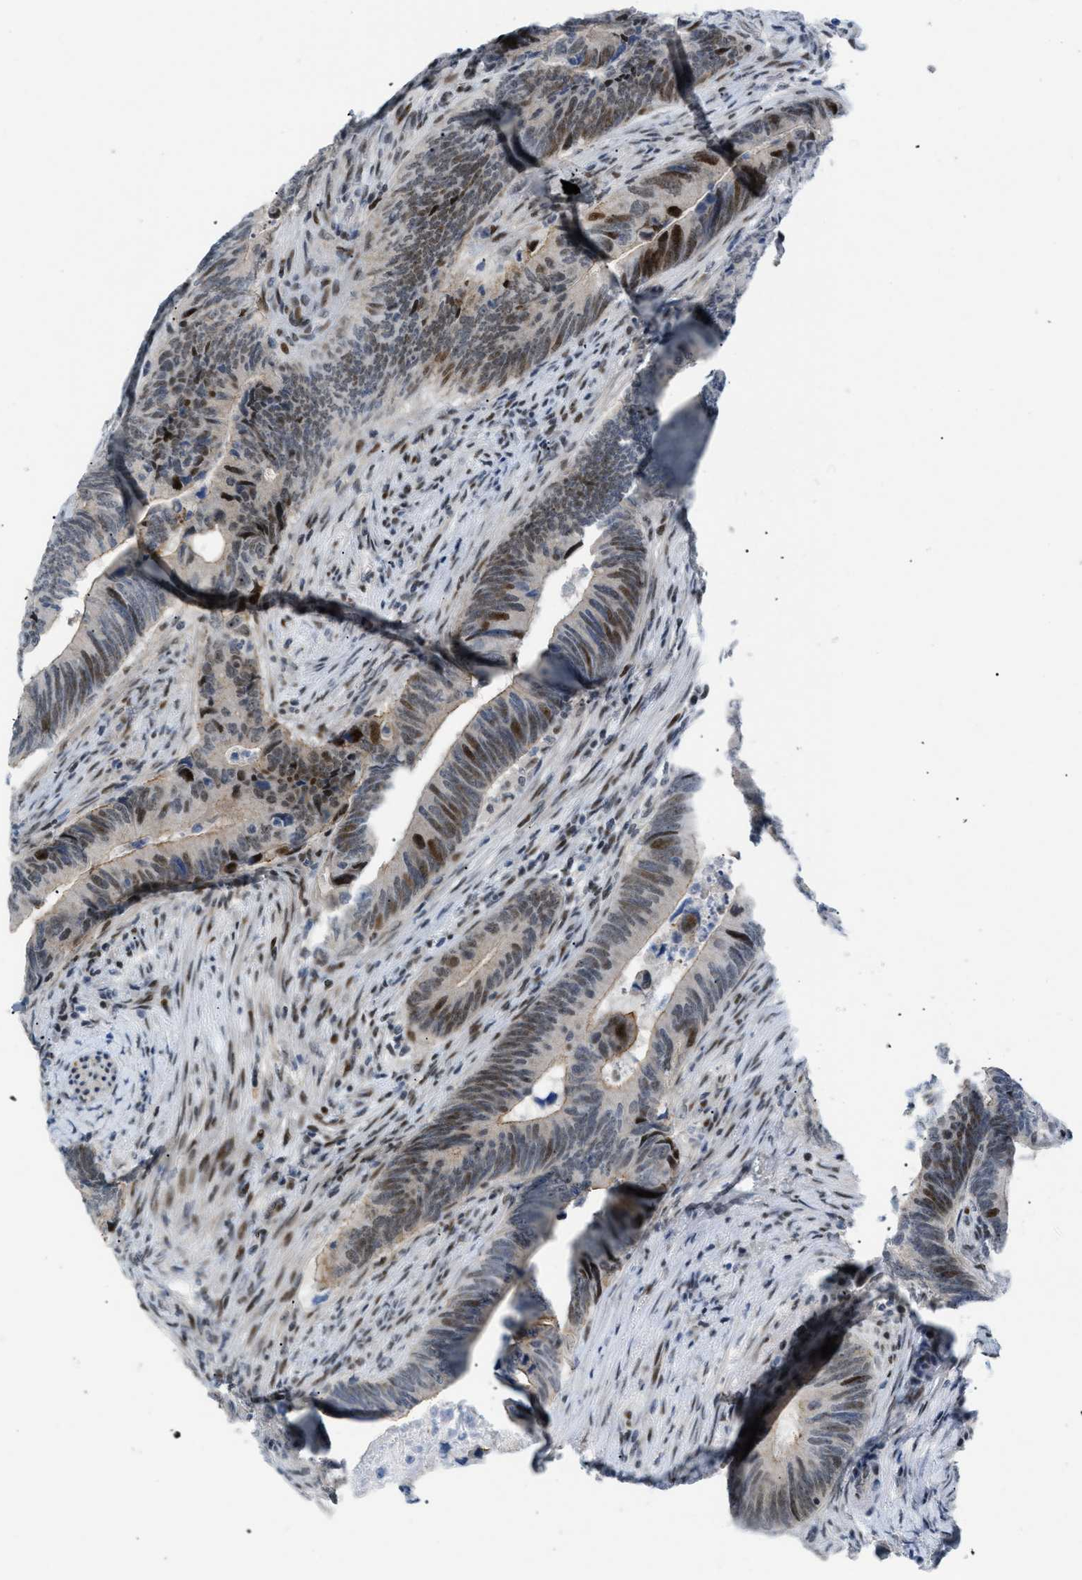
{"staining": {"intensity": "moderate", "quantity": "25%-75%", "location": "cytoplasmic/membranous,nuclear"}, "tissue": "colorectal cancer", "cell_type": "Tumor cells", "image_type": "cancer", "snomed": [{"axis": "morphology", "description": "Normal tissue, NOS"}, {"axis": "morphology", "description": "Adenocarcinoma, NOS"}, {"axis": "topography", "description": "Colon"}], "caption": "Human colorectal cancer (adenocarcinoma) stained with a protein marker reveals moderate staining in tumor cells.", "gene": "MED1", "patient": {"sex": "male", "age": 56}}